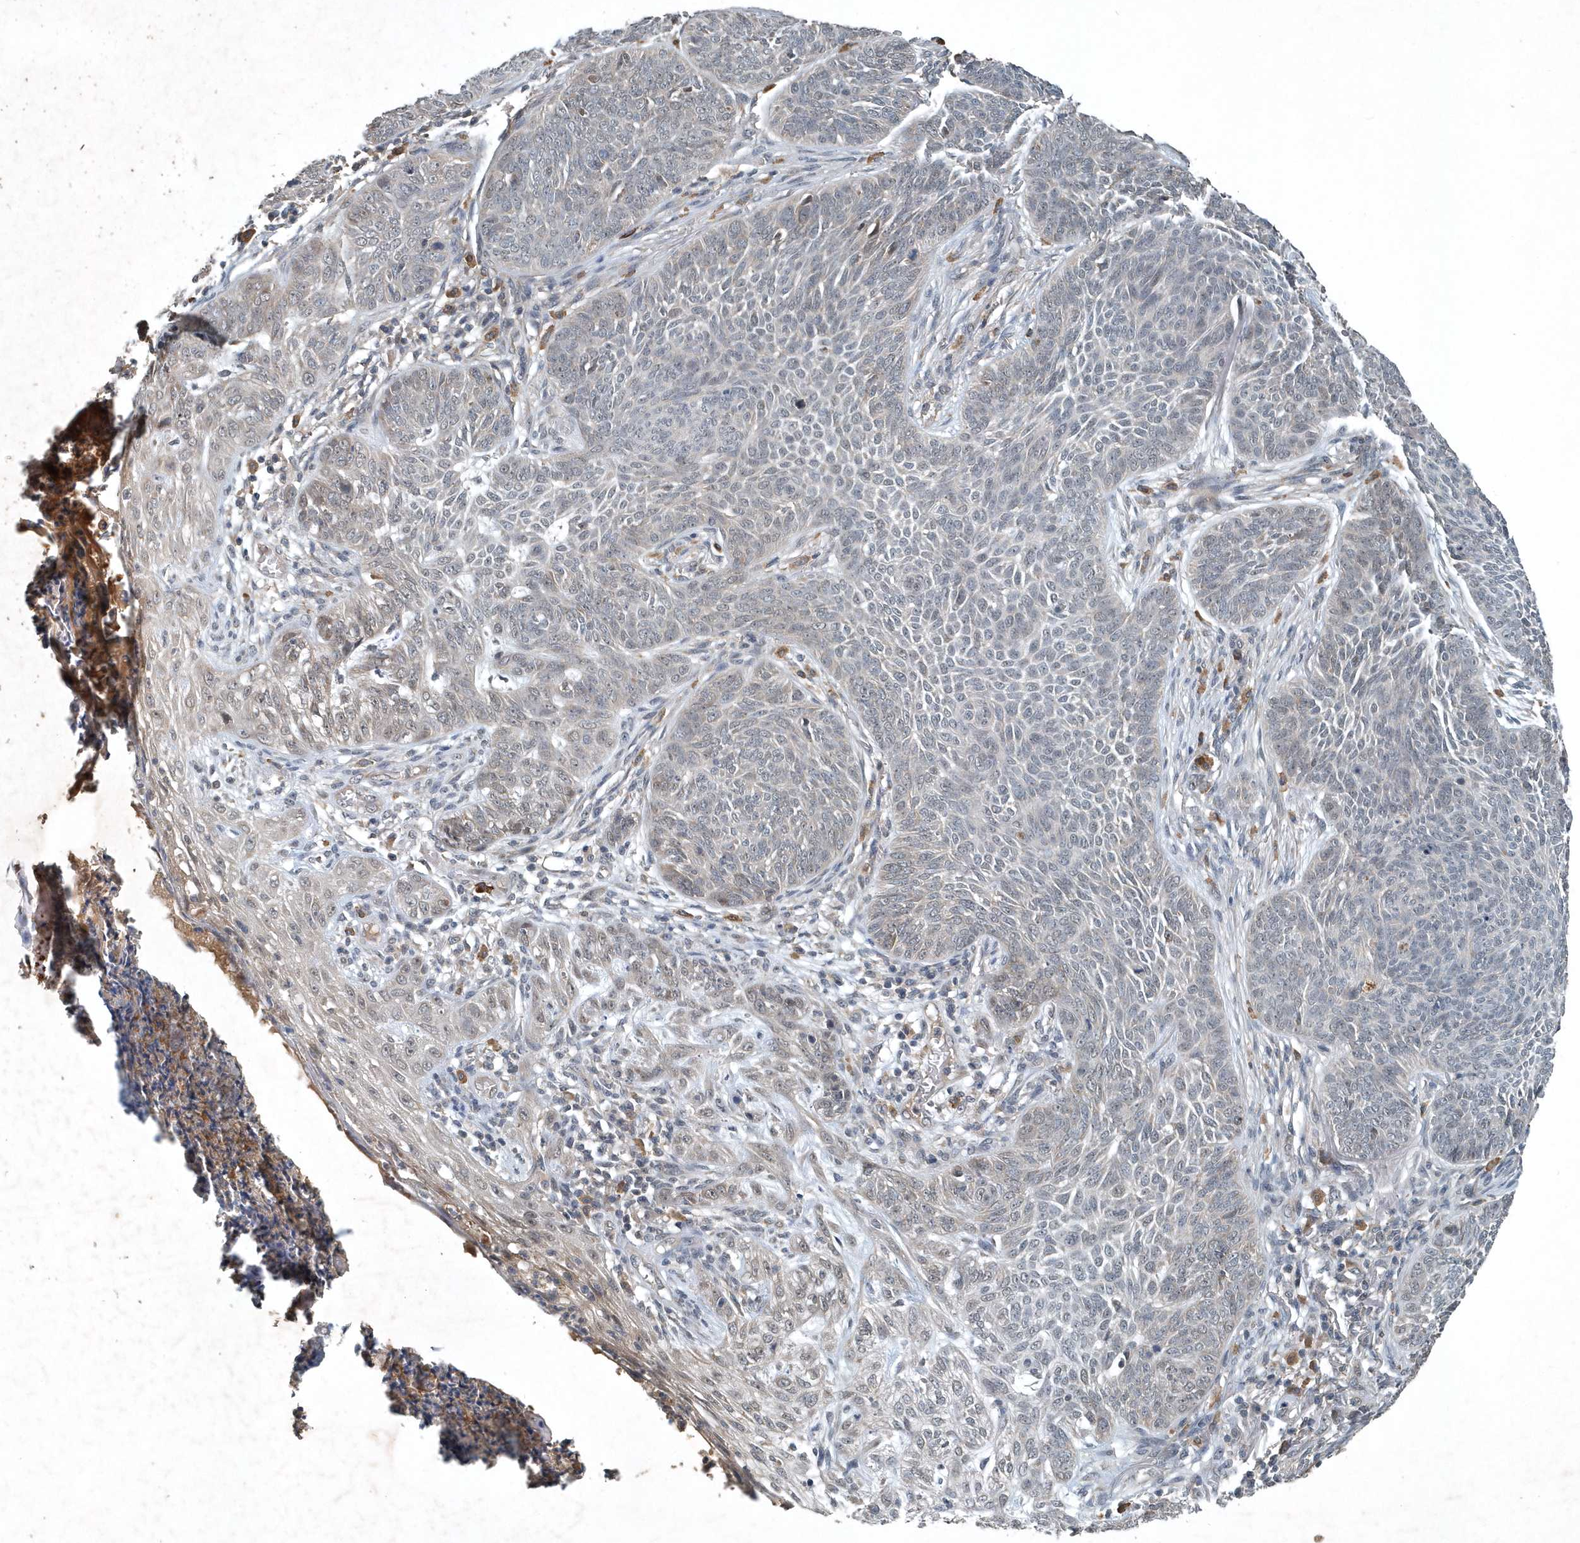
{"staining": {"intensity": "negative", "quantity": "none", "location": "none"}, "tissue": "skin cancer", "cell_type": "Tumor cells", "image_type": "cancer", "snomed": [{"axis": "morphology", "description": "Basal cell carcinoma"}, {"axis": "topography", "description": "Skin"}], "caption": "Protein analysis of skin basal cell carcinoma exhibits no significant staining in tumor cells. The staining was performed using DAB (3,3'-diaminobenzidine) to visualize the protein expression in brown, while the nuclei were stained in blue with hematoxylin (Magnification: 20x).", "gene": "SCFD2", "patient": {"sex": "male", "age": 85}}